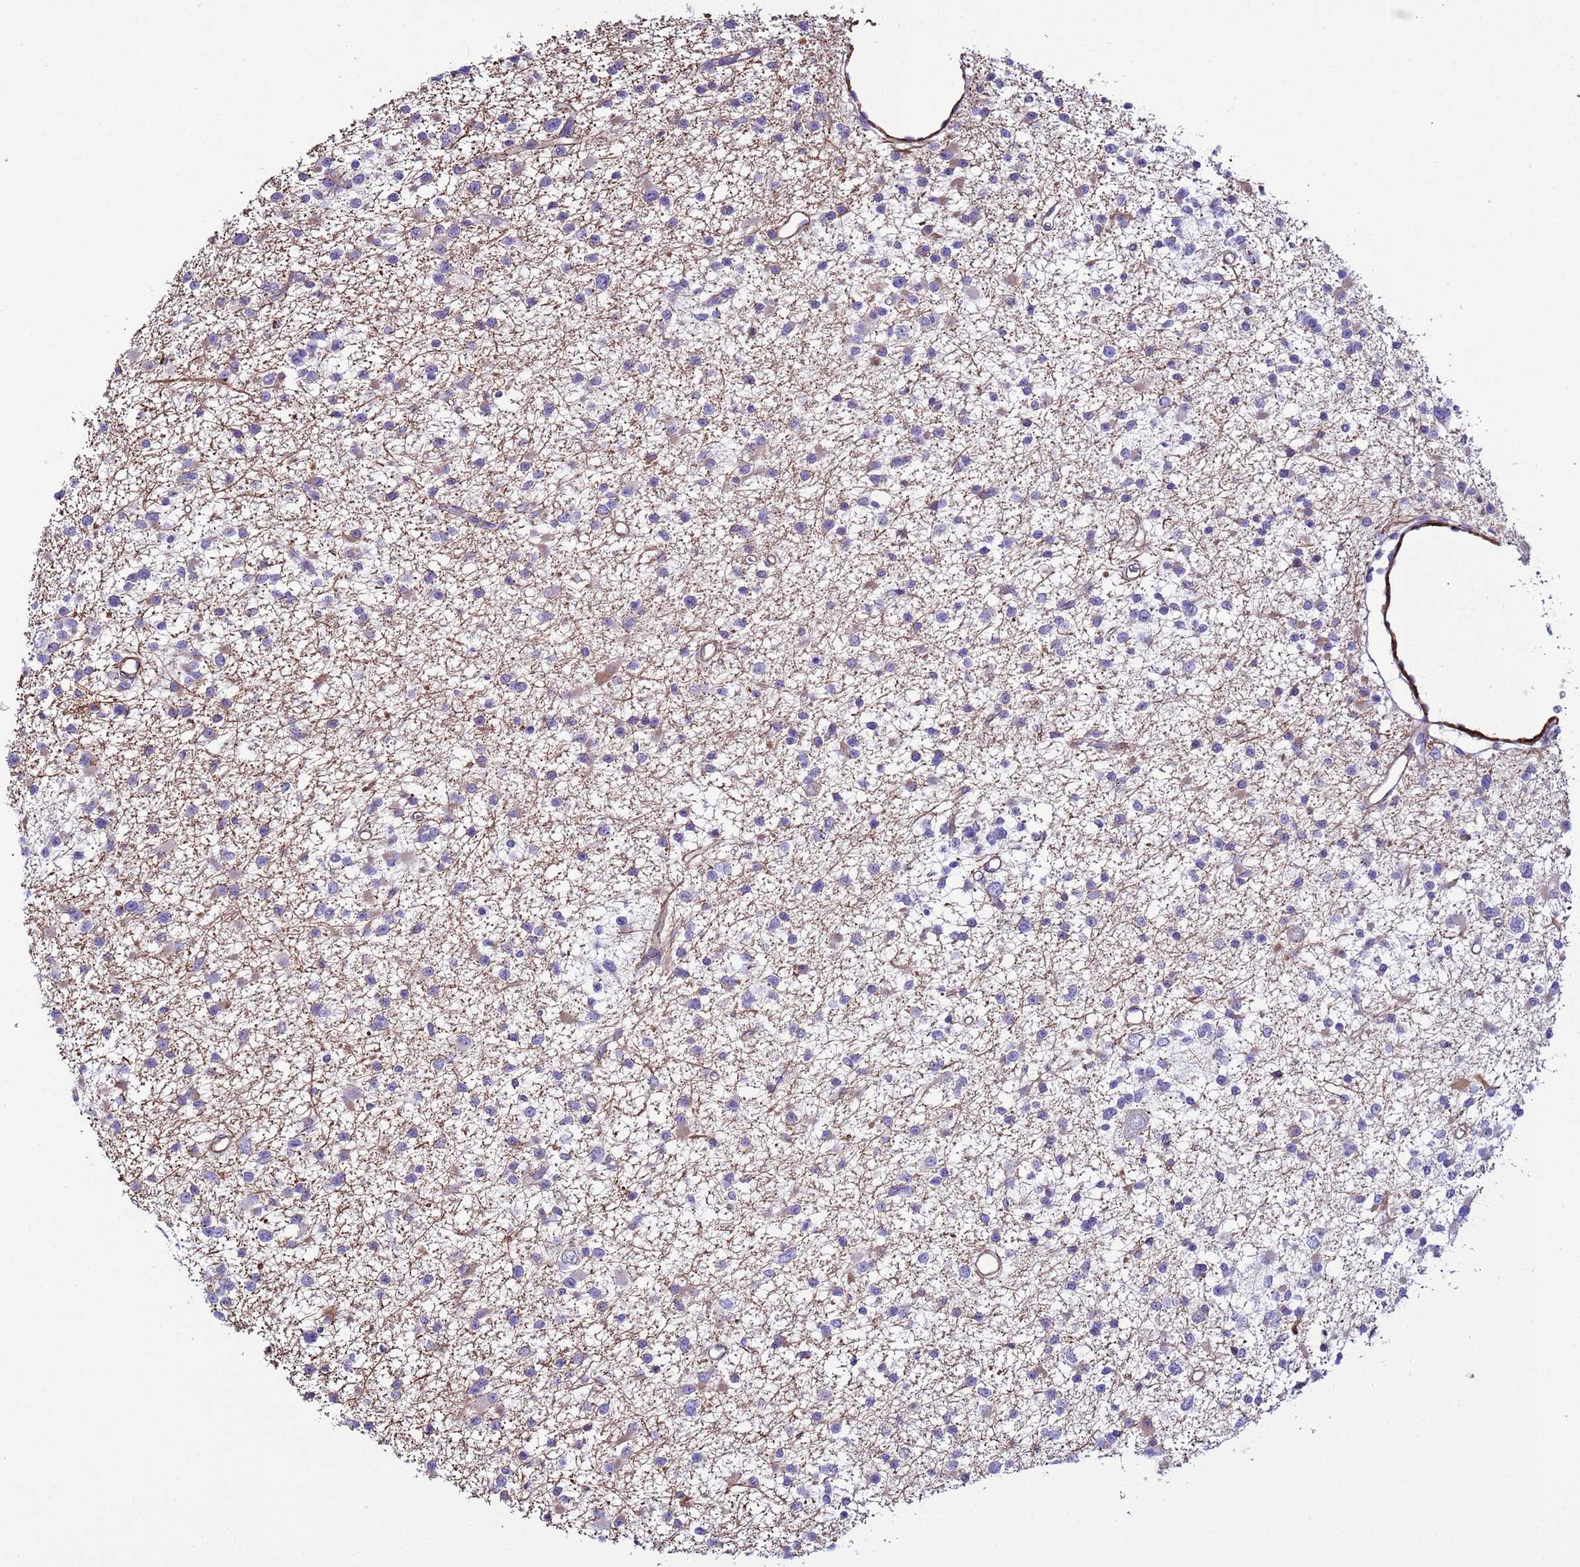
{"staining": {"intensity": "negative", "quantity": "none", "location": "none"}, "tissue": "glioma", "cell_type": "Tumor cells", "image_type": "cancer", "snomed": [{"axis": "morphology", "description": "Glioma, malignant, Low grade"}, {"axis": "topography", "description": "Brain"}], "caption": "Protein analysis of malignant low-grade glioma exhibits no significant staining in tumor cells.", "gene": "RABL2B", "patient": {"sex": "female", "age": 22}}